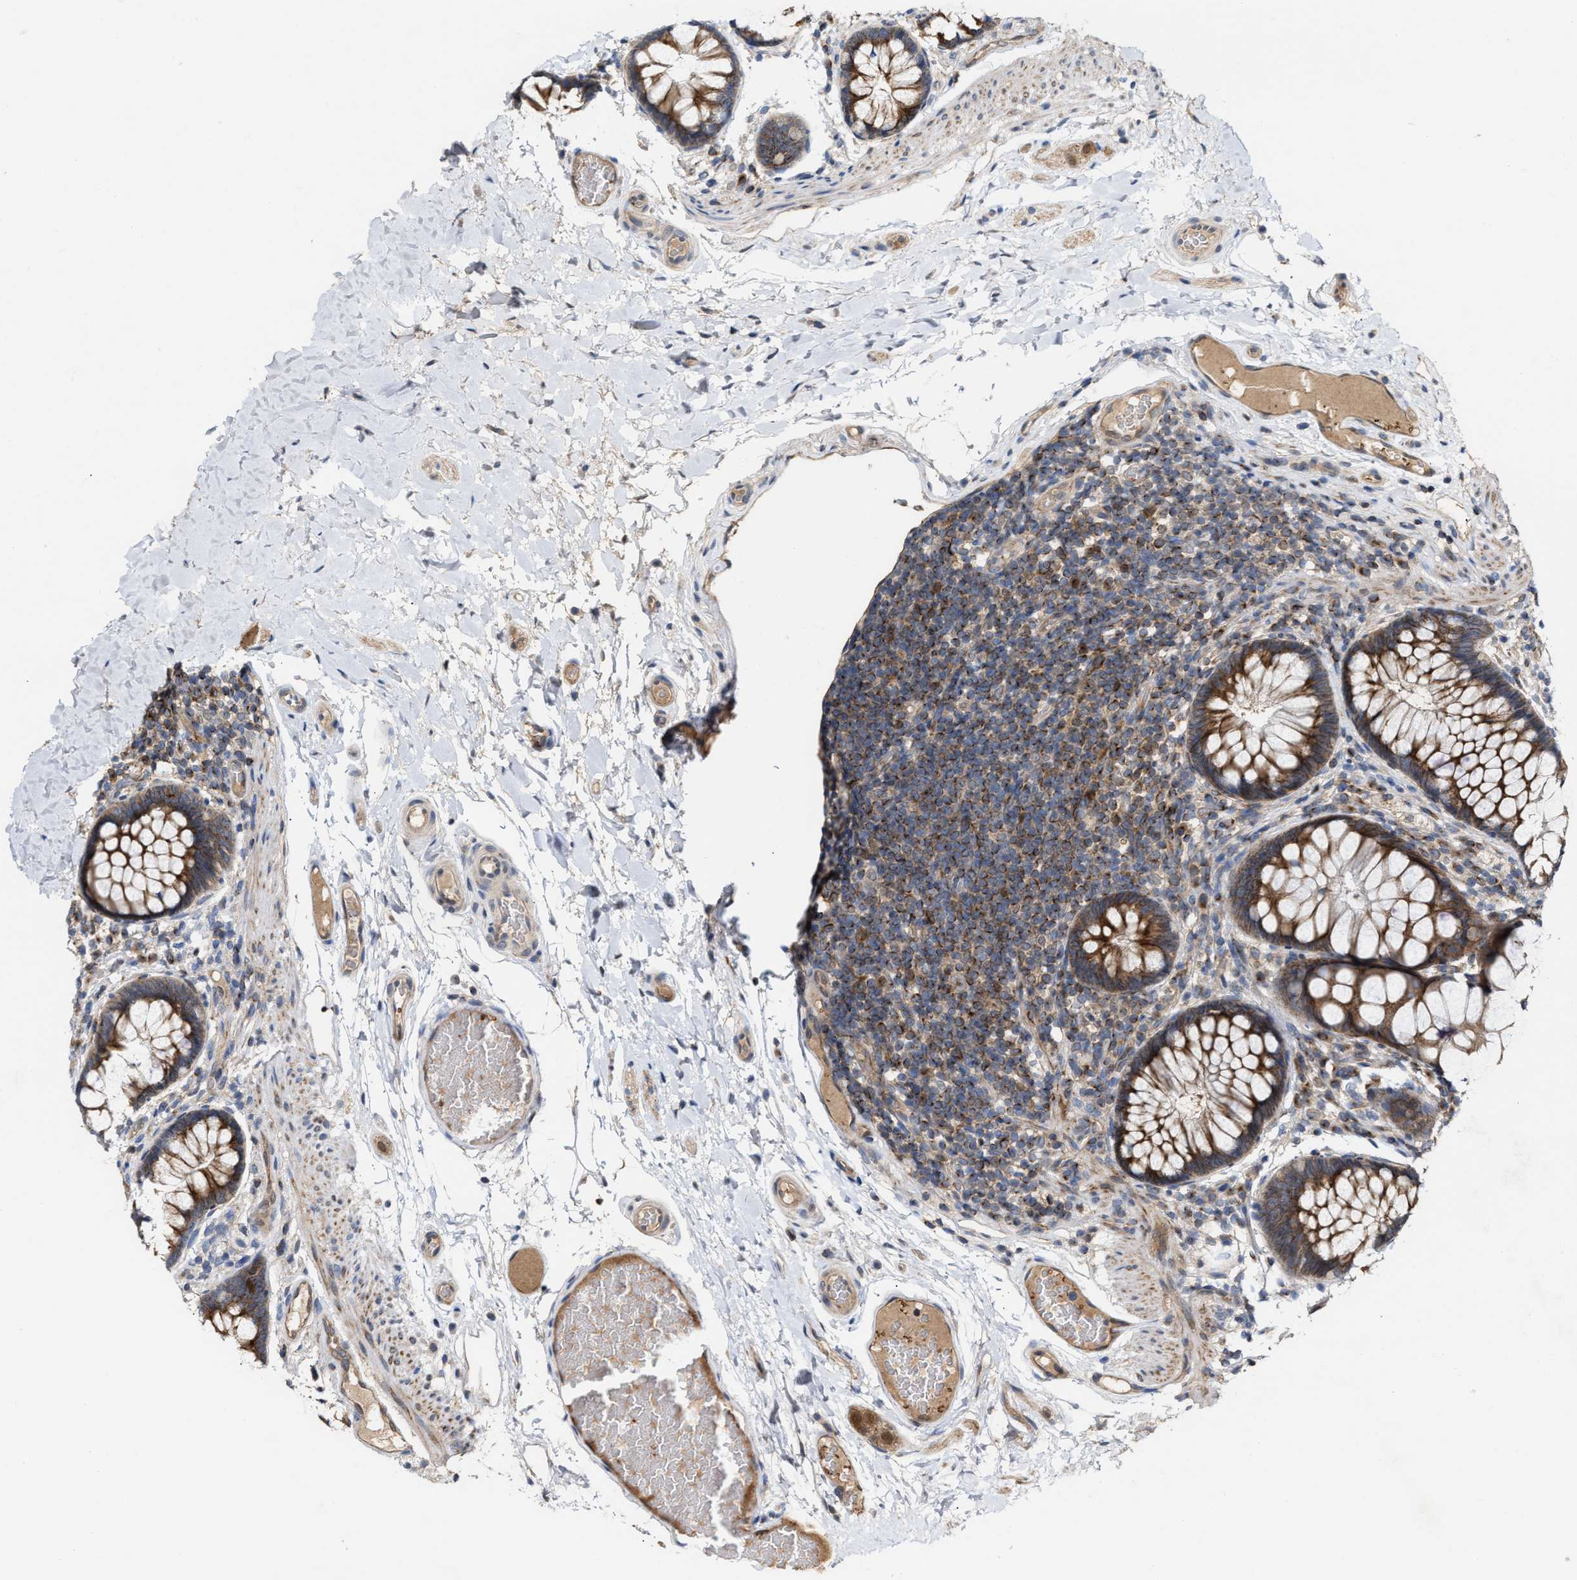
{"staining": {"intensity": "weak", "quantity": ">75%", "location": "cytoplasmic/membranous"}, "tissue": "colon", "cell_type": "Endothelial cells", "image_type": "normal", "snomed": [{"axis": "morphology", "description": "Normal tissue, NOS"}, {"axis": "topography", "description": "Colon"}], "caption": "Immunohistochemical staining of unremarkable human colon displays low levels of weak cytoplasmic/membranous staining in approximately >75% of endothelial cells. The staining was performed using DAB (3,3'-diaminobenzidine) to visualize the protein expression in brown, while the nuclei were stained in blue with hematoxylin (Magnification: 20x).", "gene": "BBLN", "patient": {"sex": "female", "age": 56}}